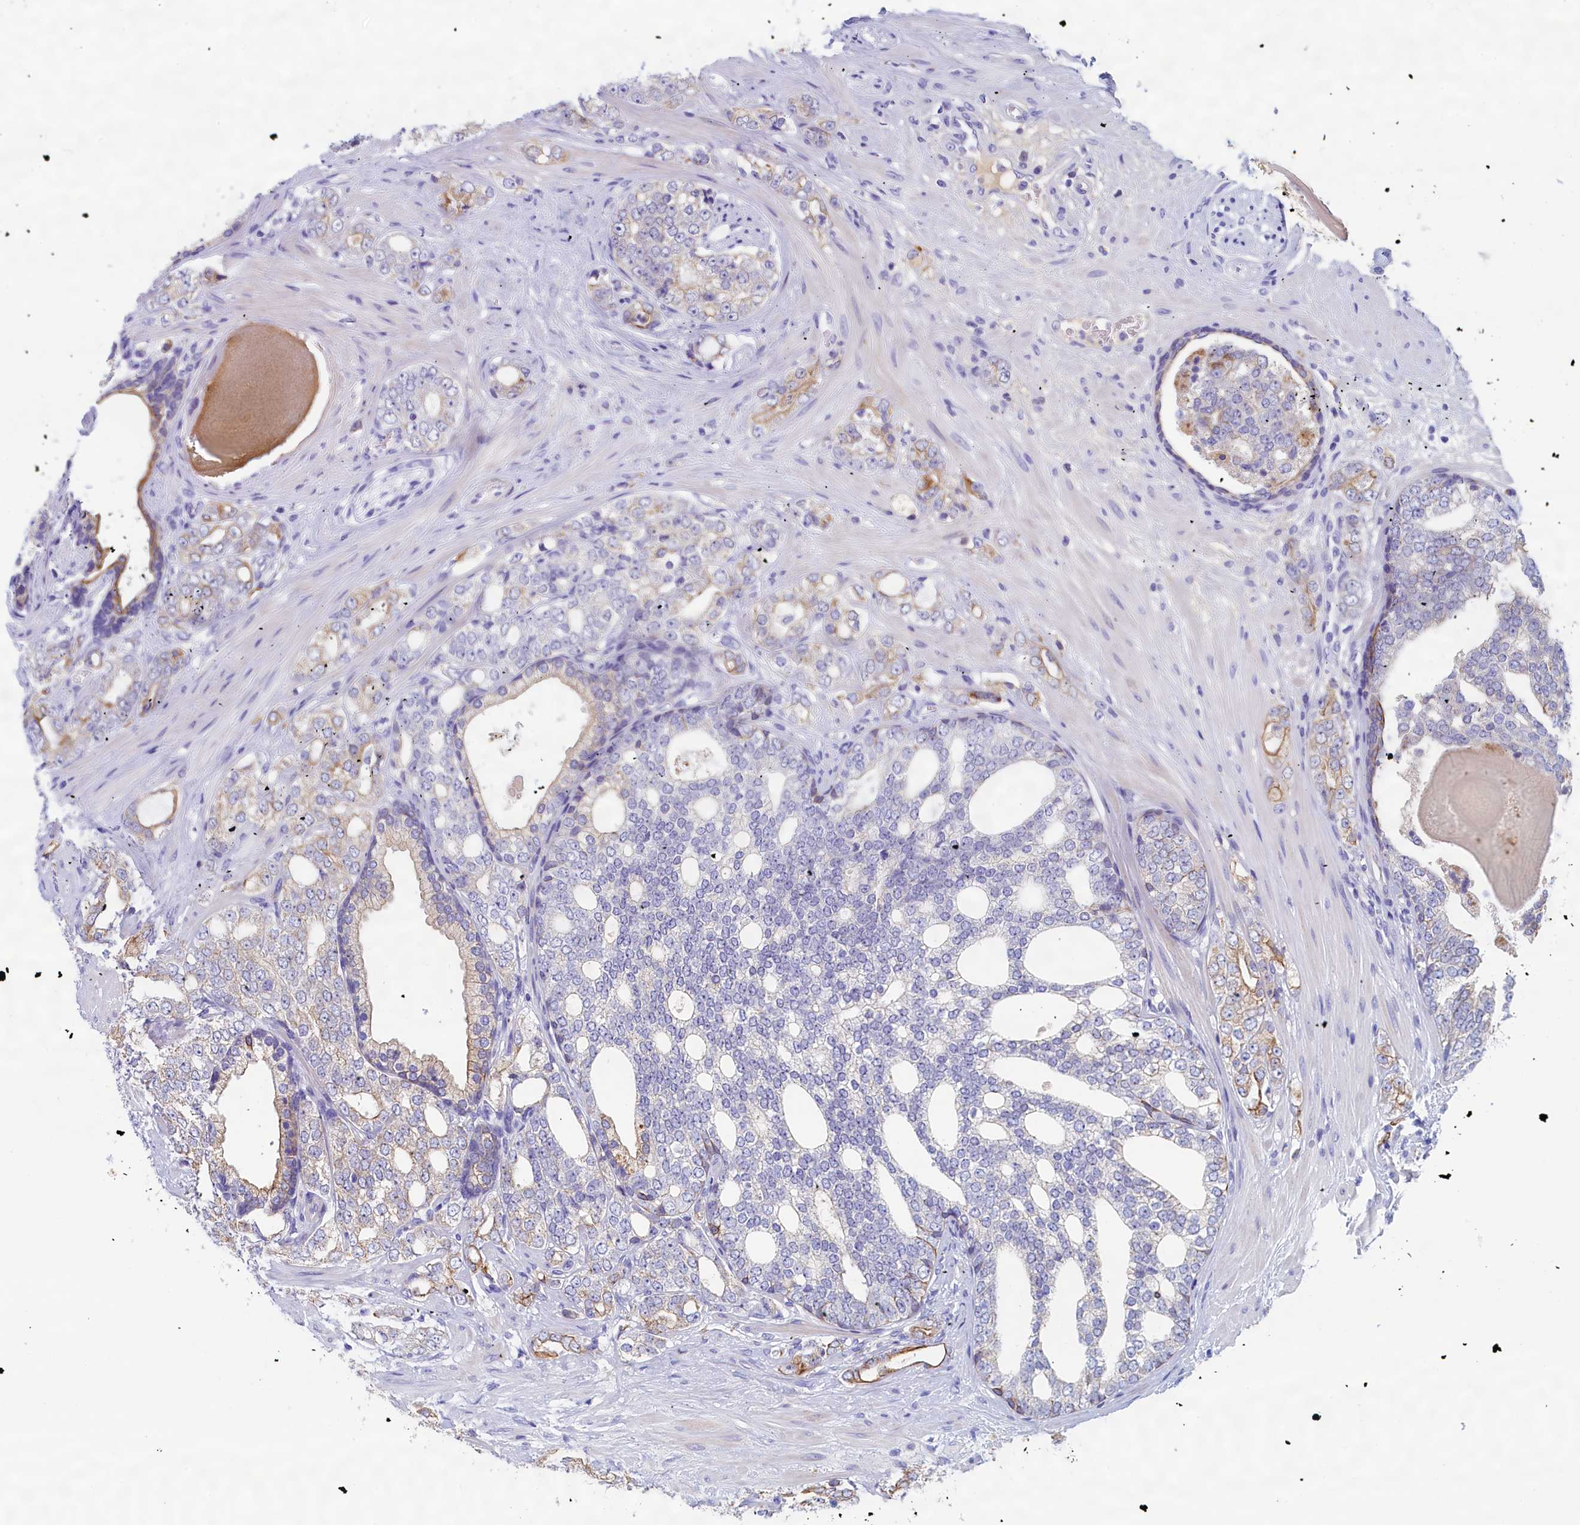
{"staining": {"intensity": "moderate", "quantity": "<25%", "location": "cytoplasmic/membranous"}, "tissue": "prostate cancer", "cell_type": "Tumor cells", "image_type": "cancer", "snomed": [{"axis": "morphology", "description": "Adenocarcinoma, High grade"}, {"axis": "topography", "description": "Prostate"}], "caption": "There is low levels of moderate cytoplasmic/membranous positivity in tumor cells of prostate cancer, as demonstrated by immunohistochemical staining (brown color).", "gene": "GUCA1C", "patient": {"sex": "male", "age": 64}}